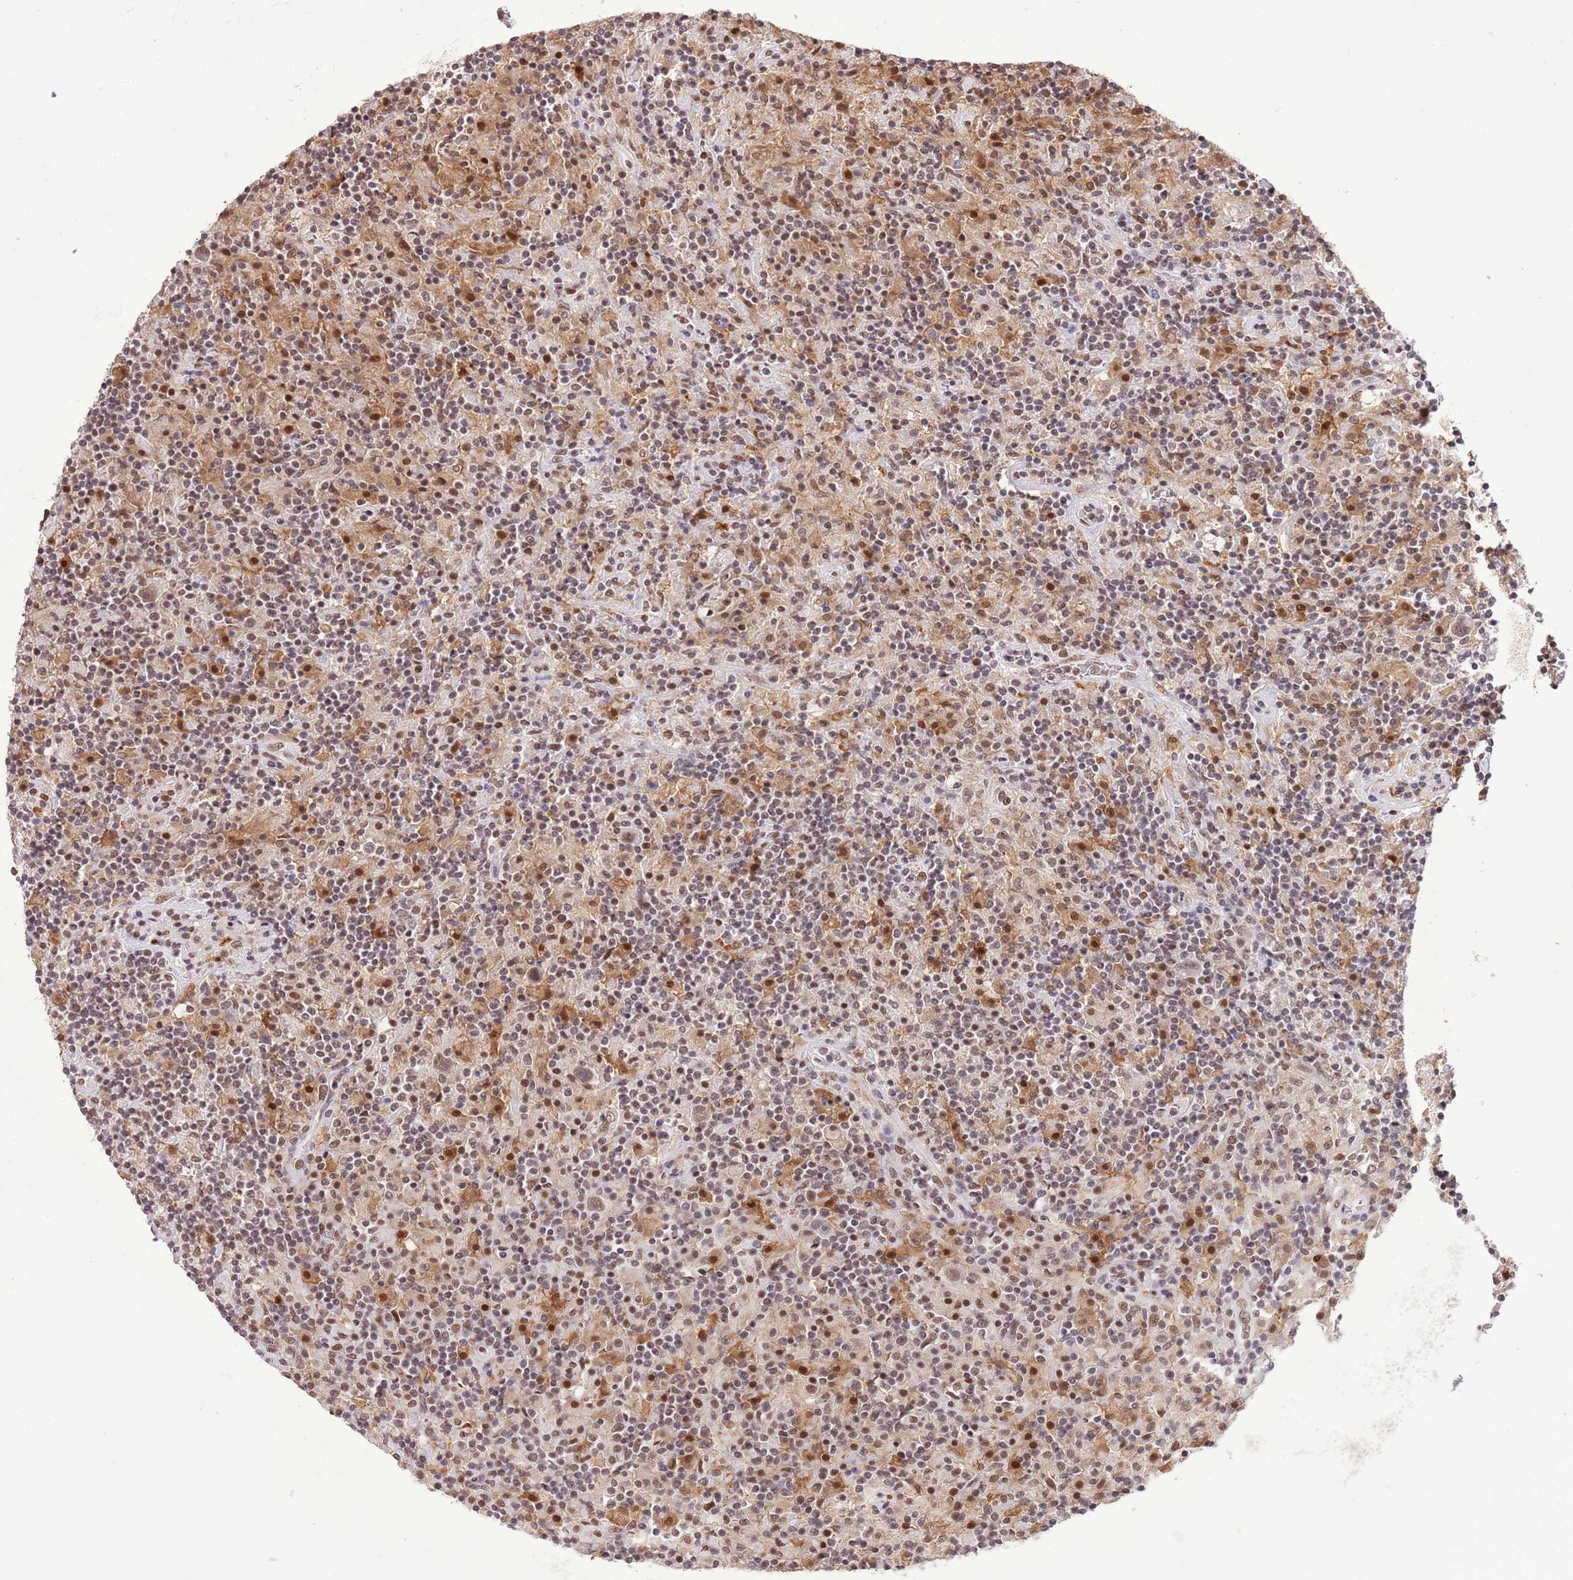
{"staining": {"intensity": "moderate", "quantity": ">75%", "location": "nuclear"}, "tissue": "lymphoma", "cell_type": "Tumor cells", "image_type": "cancer", "snomed": [{"axis": "morphology", "description": "Hodgkin's disease, NOS"}, {"axis": "topography", "description": "Lymph node"}], "caption": "Hodgkin's disease was stained to show a protein in brown. There is medium levels of moderate nuclear expression in about >75% of tumor cells.", "gene": "TRIM32", "patient": {"sex": "male", "age": 70}}